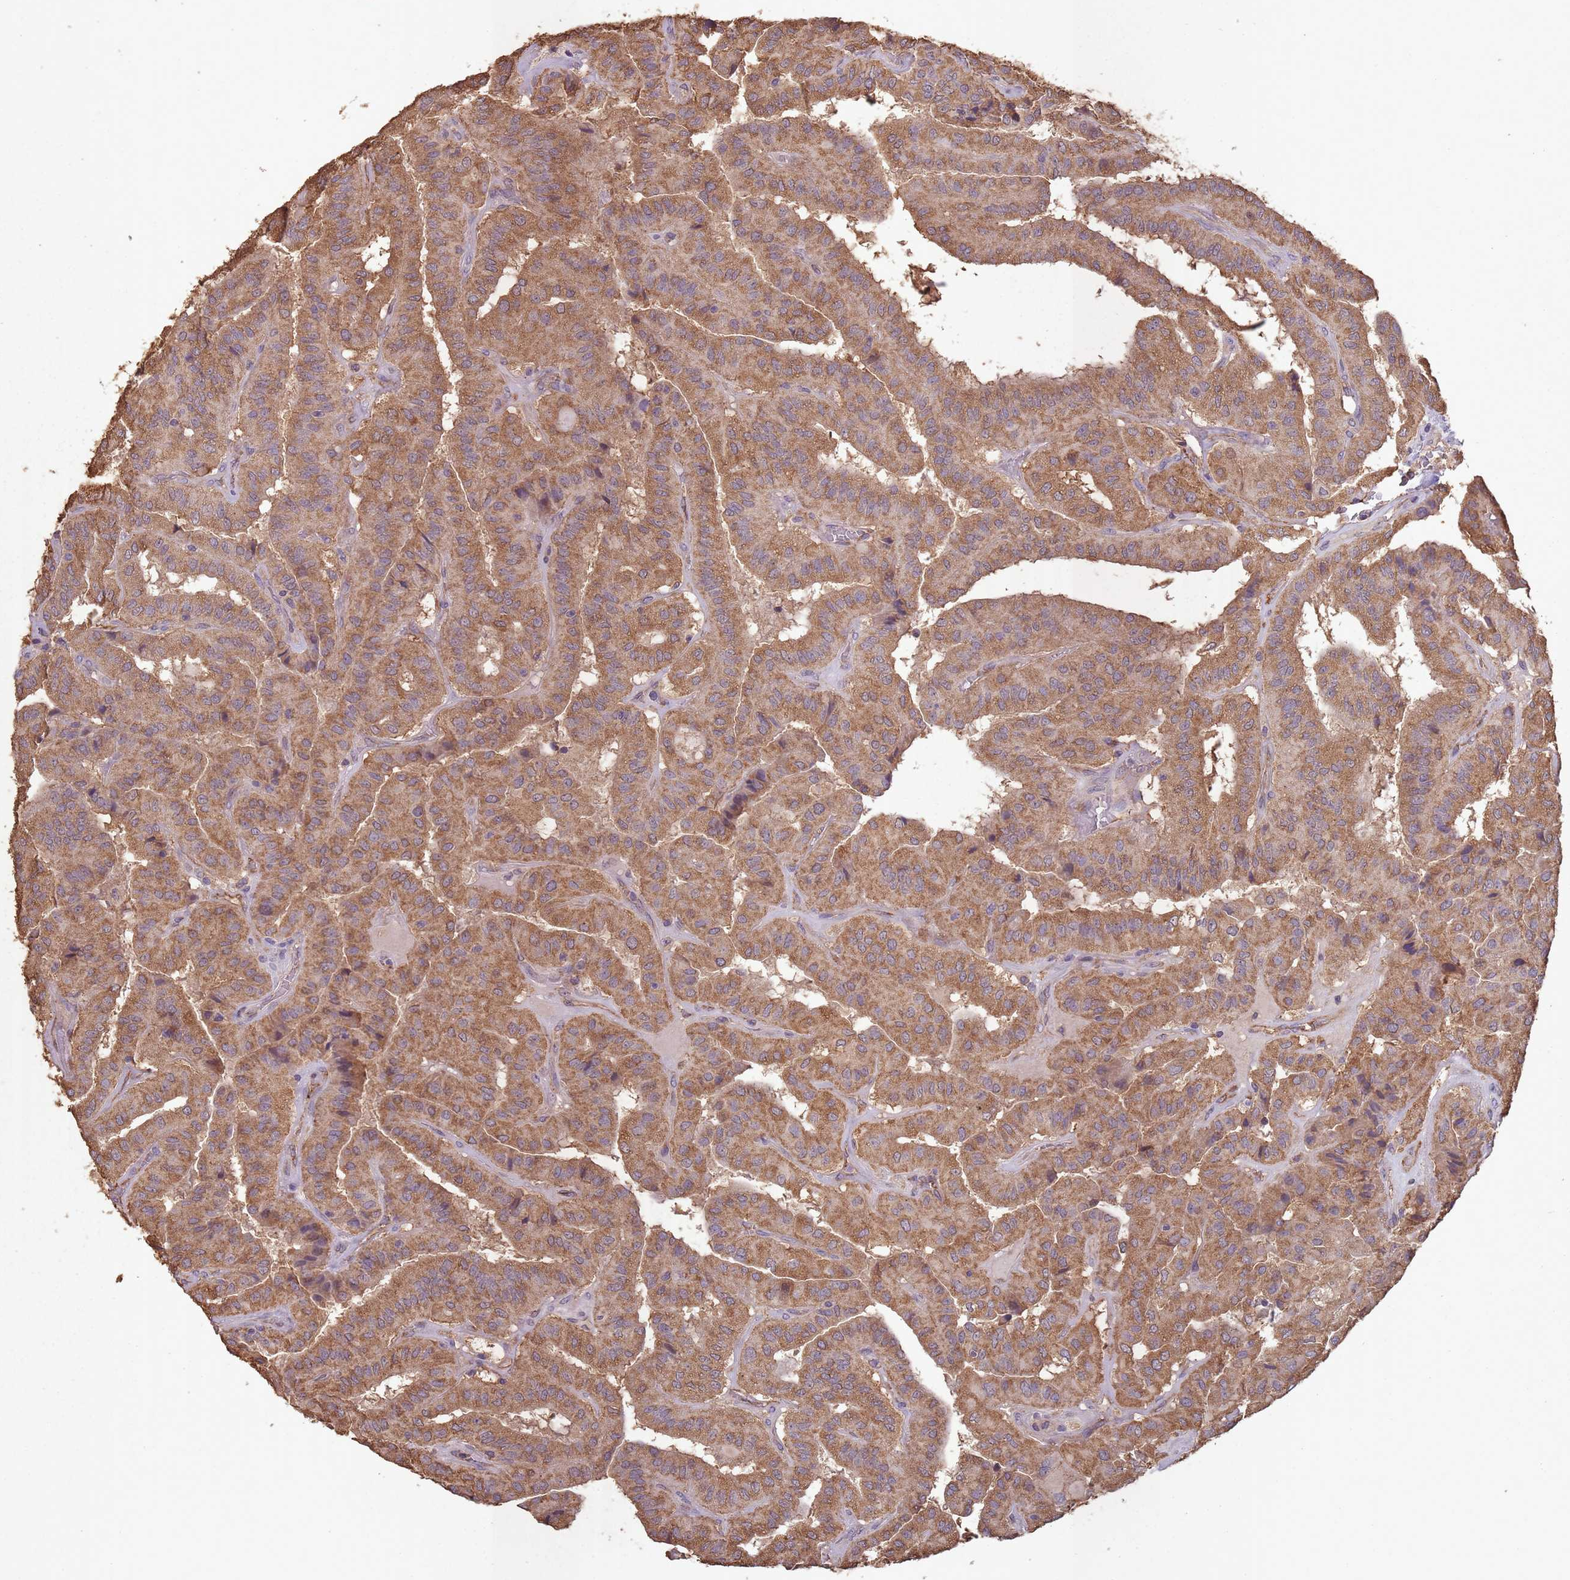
{"staining": {"intensity": "strong", "quantity": ">75%", "location": "cytoplasmic/membranous"}, "tissue": "thyroid cancer", "cell_type": "Tumor cells", "image_type": "cancer", "snomed": [{"axis": "morphology", "description": "Normal tissue, NOS"}, {"axis": "morphology", "description": "Papillary adenocarcinoma, NOS"}, {"axis": "topography", "description": "Thyroid gland"}], "caption": "The immunohistochemical stain labels strong cytoplasmic/membranous expression in tumor cells of papillary adenocarcinoma (thyroid) tissue.", "gene": "SANBR", "patient": {"sex": "female", "age": 59}}